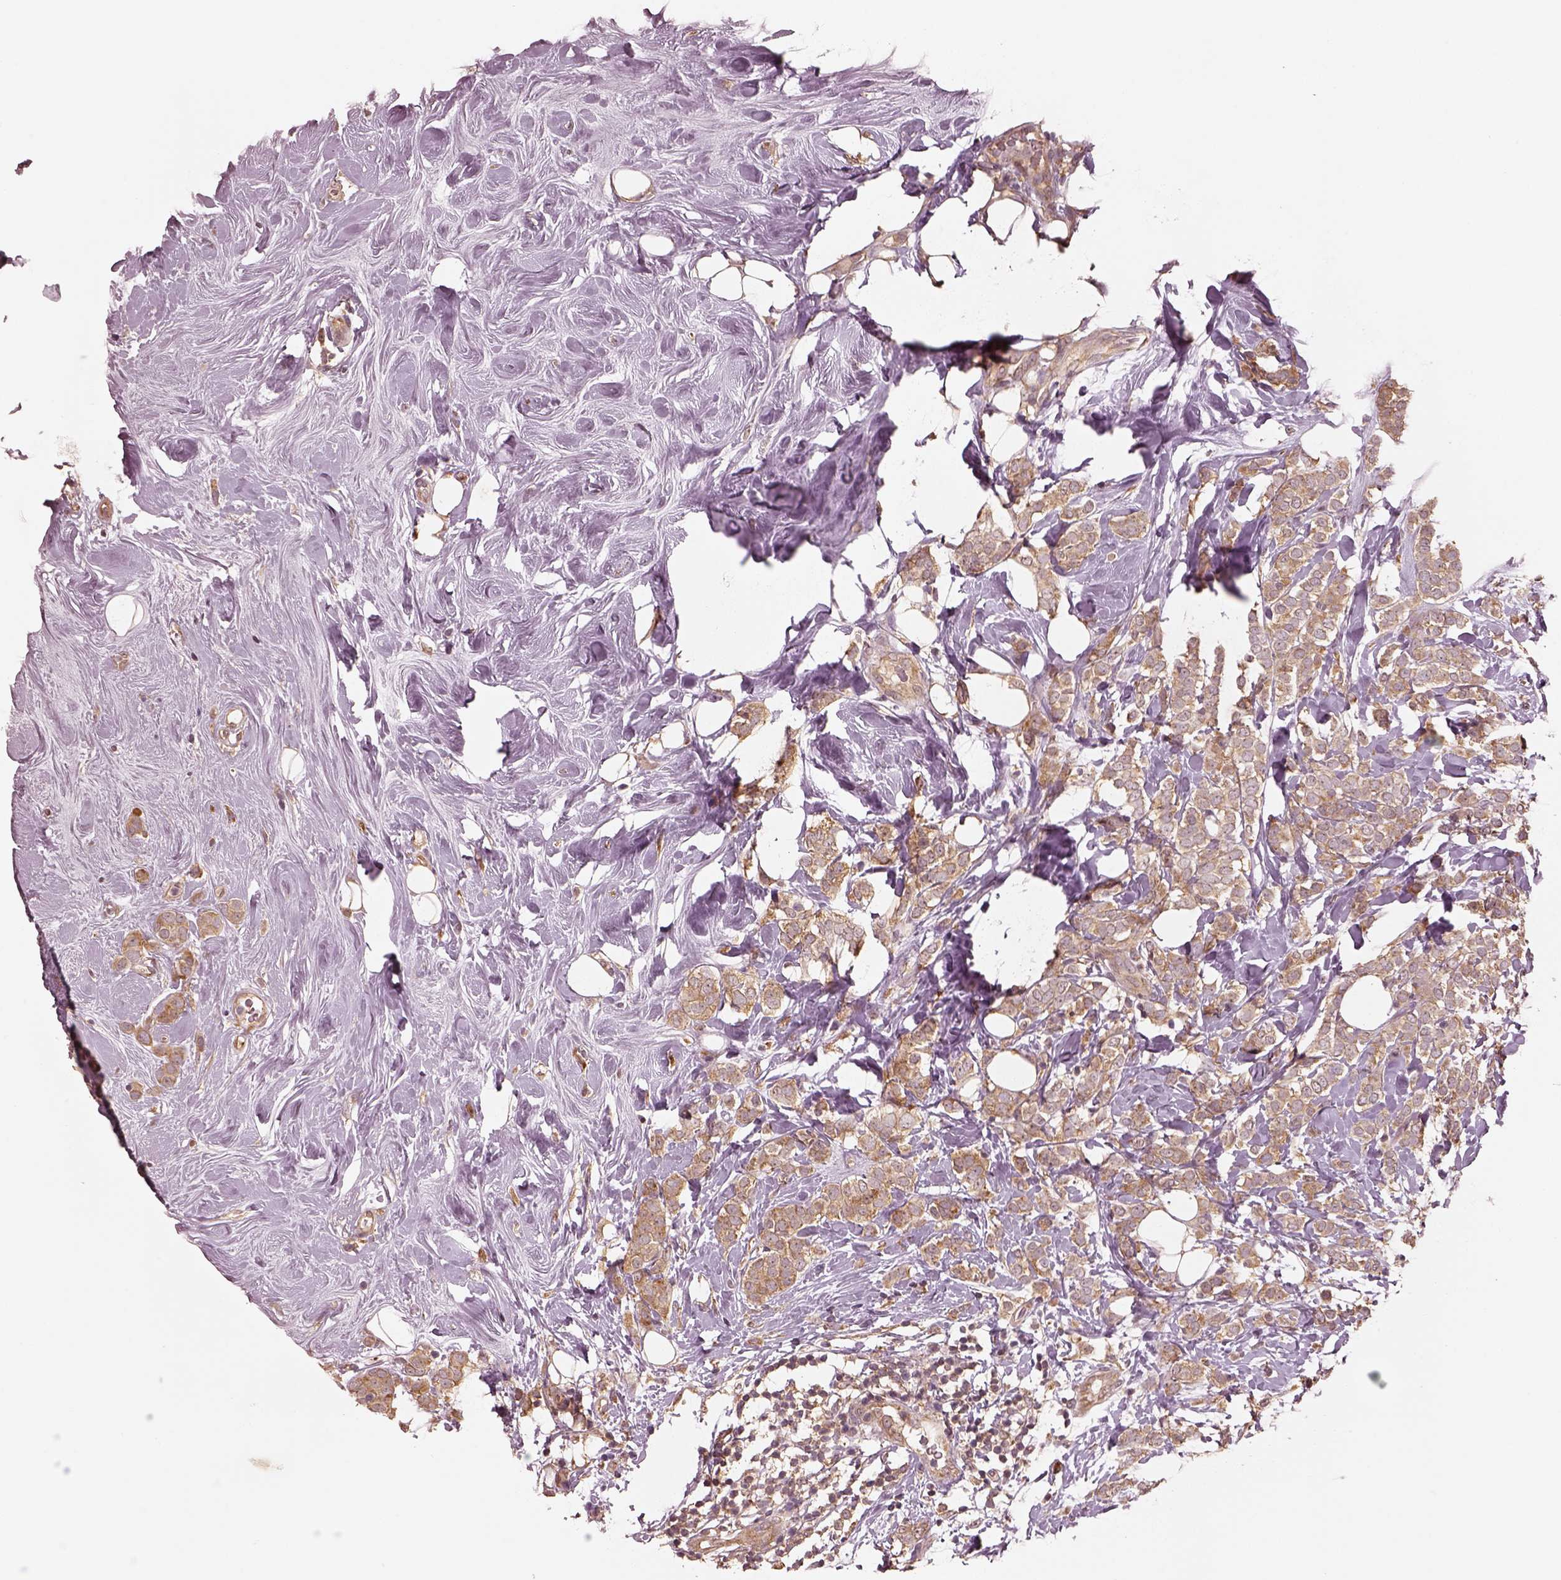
{"staining": {"intensity": "moderate", "quantity": ">75%", "location": "cytoplasmic/membranous"}, "tissue": "breast cancer", "cell_type": "Tumor cells", "image_type": "cancer", "snomed": [{"axis": "morphology", "description": "Lobular carcinoma"}, {"axis": "topography", "description": "Breast"}], "caption": "A micrograph of lobular carcinoma (breast) stained for a protein shows moderate cytoplasmic/membranous brown staining in tumor cells.", "gene": "RPS5", "patient": {"sex": "female", "age": 49}}